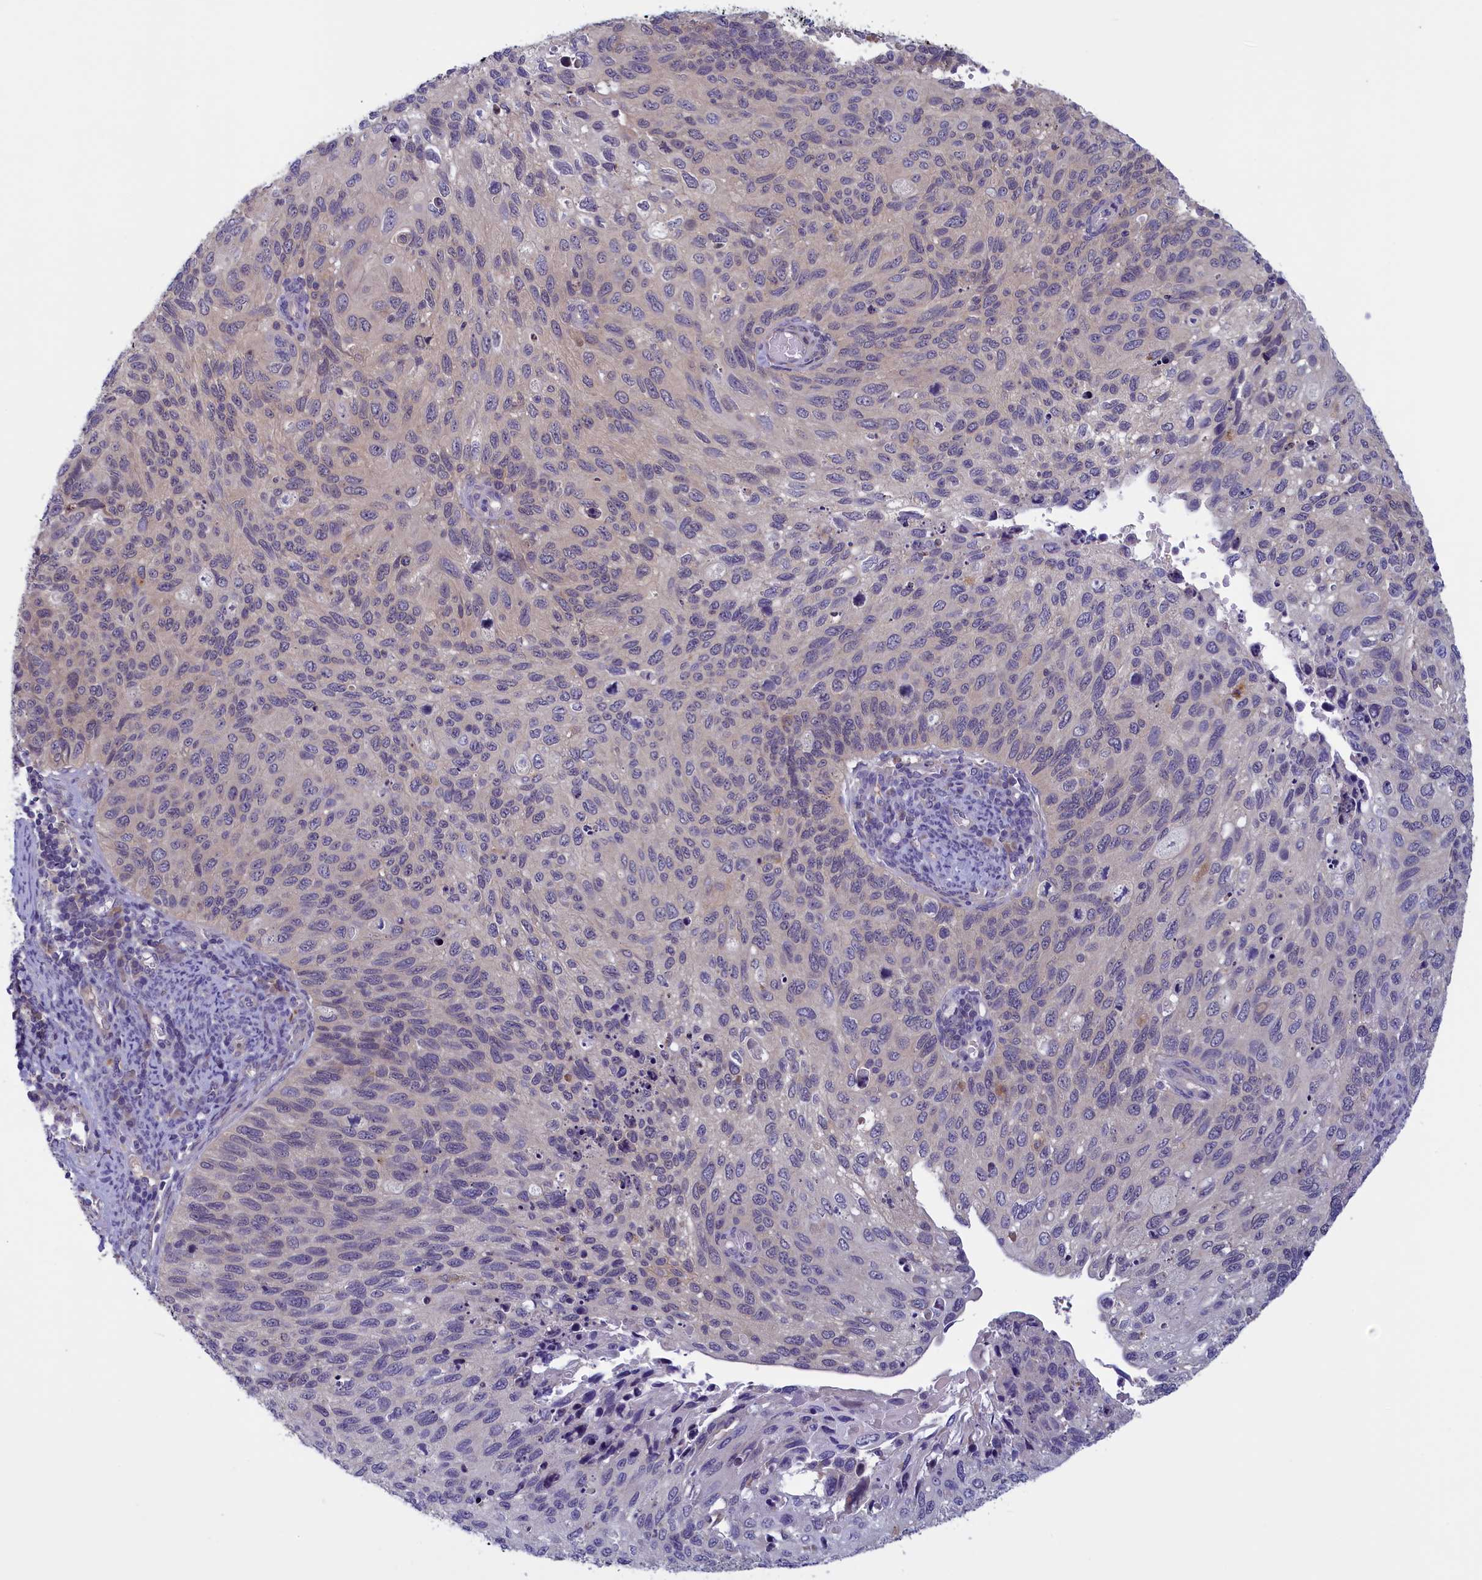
{"staining": {"intensity": "negative", "quantity": "none", "location": "none"}, "tissue": "cervical cancer", "cell_type": "Tumor cells", "image_type": "cancer", "snomed": [{"axis": "morphology", "description": "Squamous cell carcinoma, NOS"}, {"axis": "topography", "description": "Cervix"}], "caption": "This is a histopathology image of immunohistochemistry staining of cervical cancer, which shows no staining in tumor cells. (DAB (3,3'-diaminobenzidine) IHC visualized using brightfield microscopy, high magnification).", "gene": "NUBP1", "patient": {"sex": "female", "age": 70}}